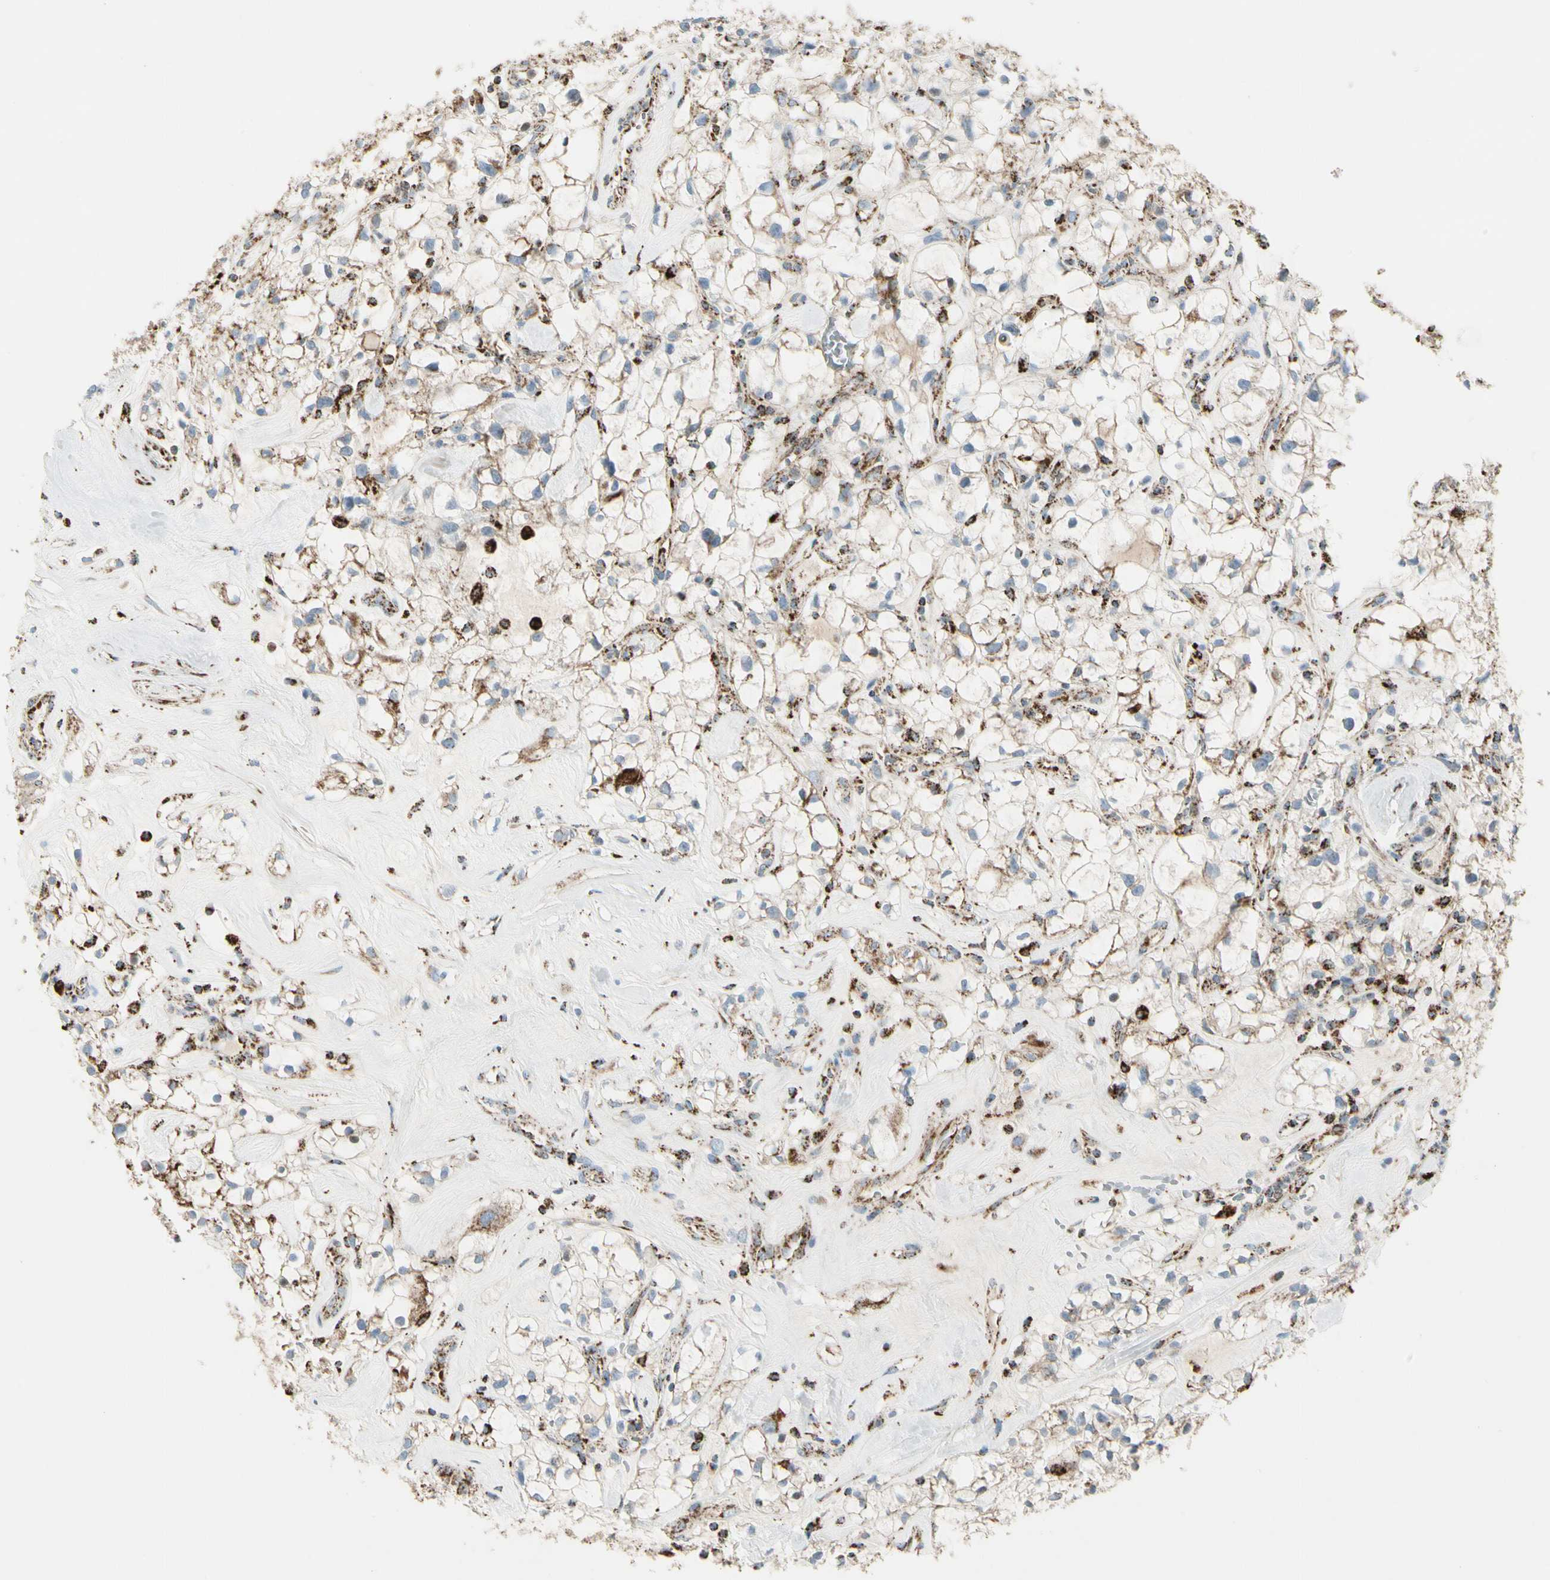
{"staining": {"intensity": "moderate", "quantity": "<25%", "location": "cytoplasmic/membranous"}, "tissue": "renal cancer", "cell_type": "Tumor cells", "image_type": "cancer", "snomed": [{"axis": "morphology", "description": "Adenocarcinoma, NOS"}, {"axis": "topography", "description": "Kidney"}], "caption": "This micrograph exhibits IHC staining of renal adenocarcinoma, with low moderate cytoplasmic/membranous staining in approximately <25% of tumor cells.", "gene": "ME2", "patient": {"sex": "female", "age": 60}}